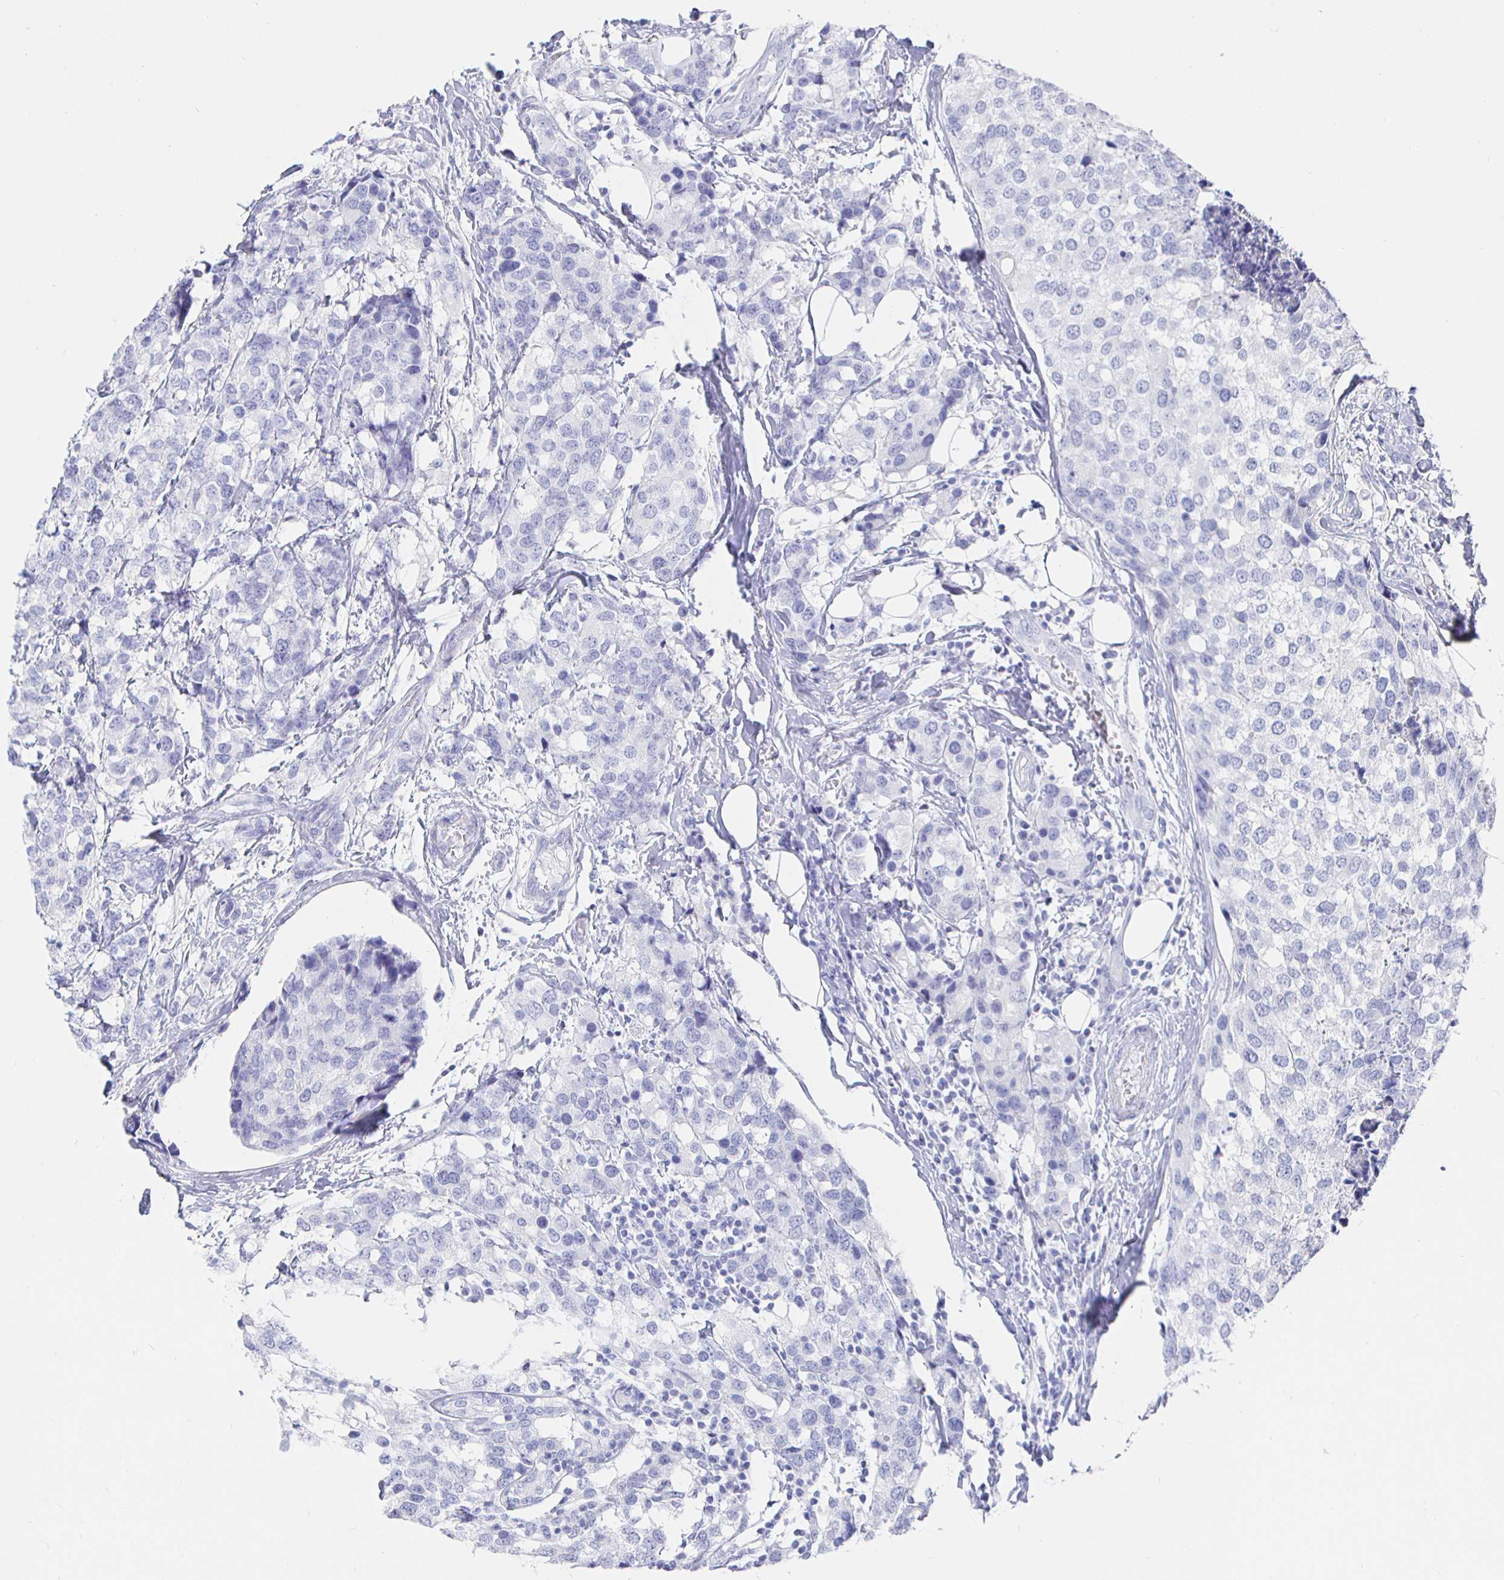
{"staining": {"intensity": "negative", "quantity": "none", "location": "none"}, "tissue": "breast cancer", "cell_type": "Tumor cells", "image_type": "cancer", "snomed": [{"axis": "morphology", "description": "Lobular carcinoma"}, {"axis": "topography", "description": "Breast"}], "caption": "Immunohistochemistry (IHC) of lobular carcinoma (breast) shows no staining in tumor cells.", "gene": "CLCA1", "patient": {"sex": "female", "age": 59}}